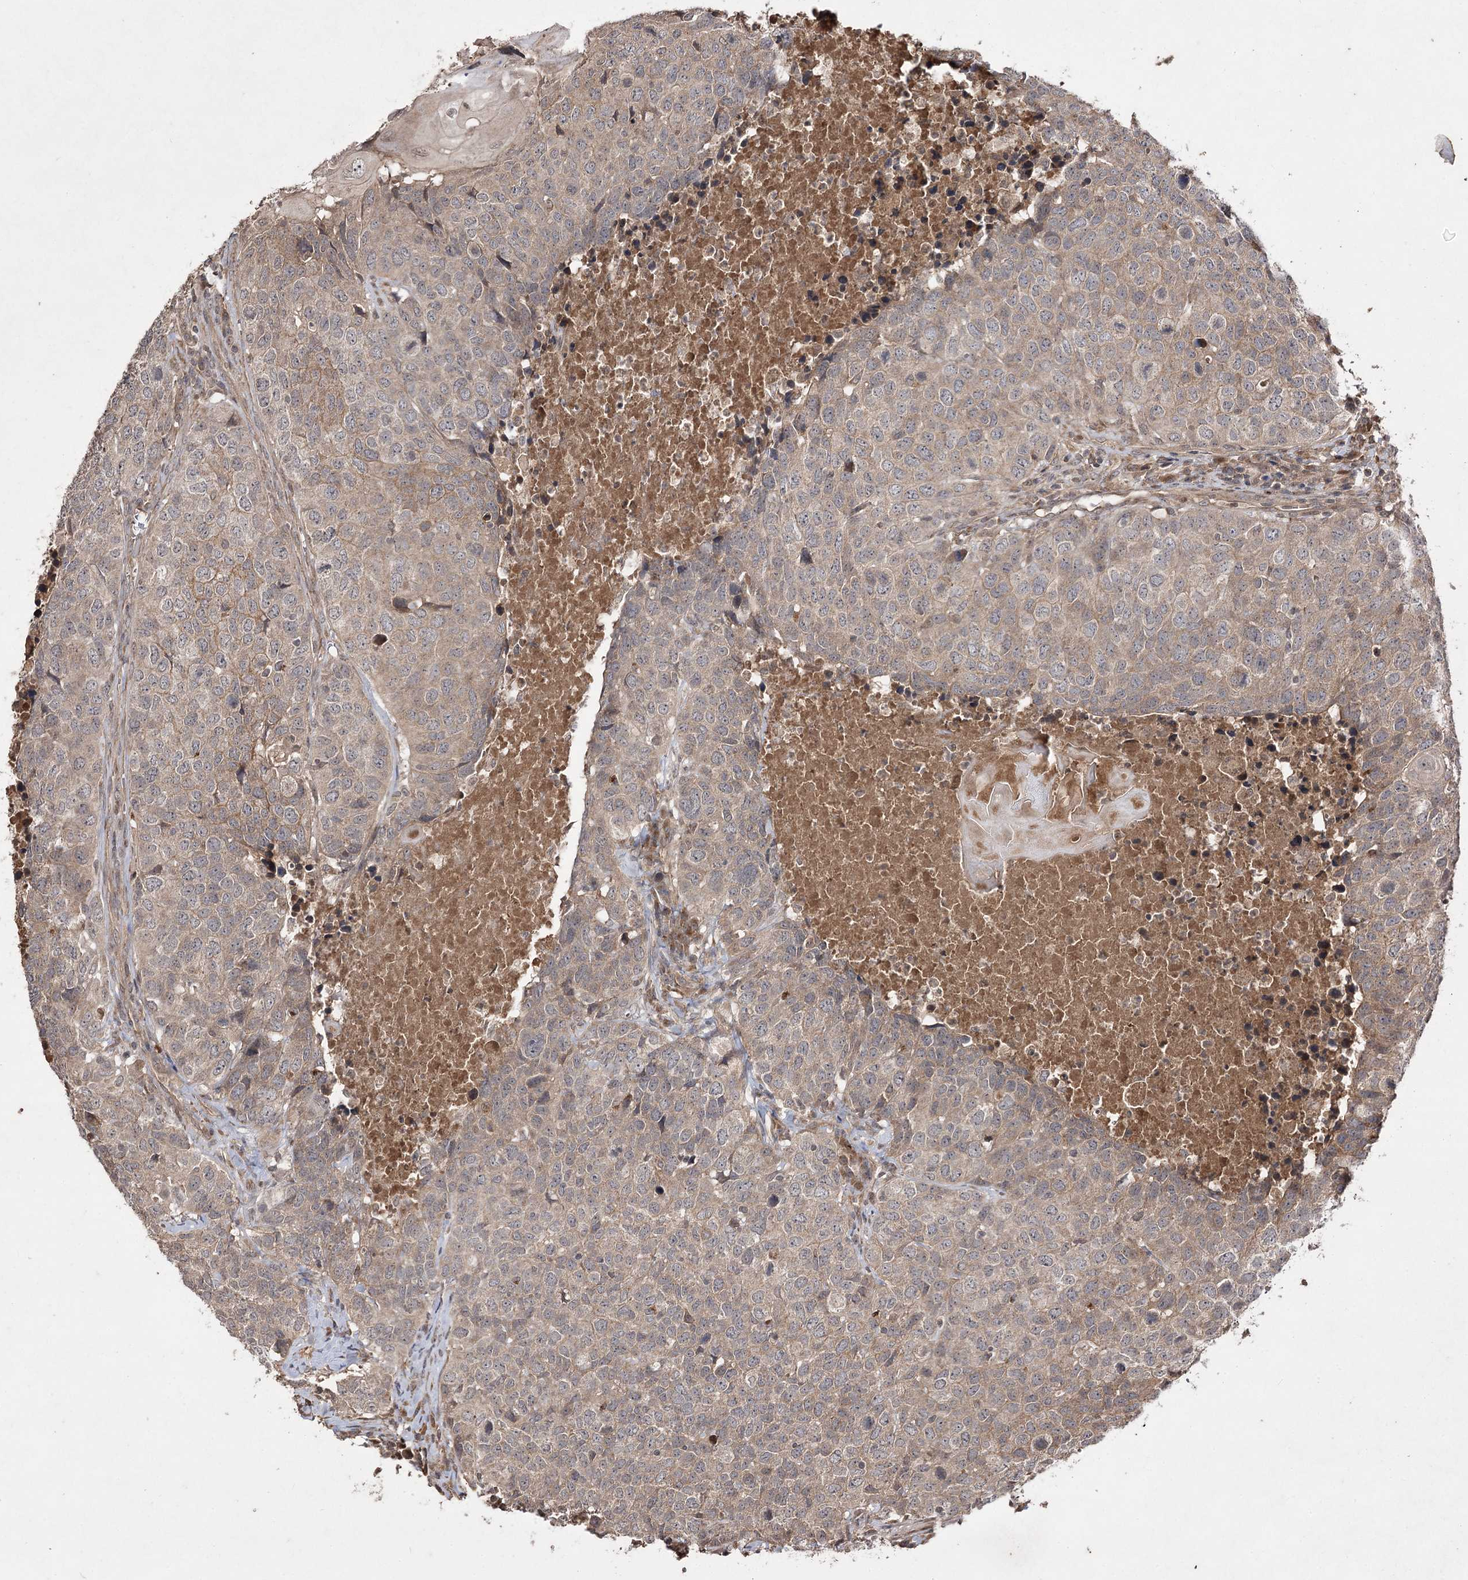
{"staining": {"intensity": "weak", "quantity": "25%-75%", "location": "cytoplasmic/membranous"}, "tissue": "head and neck cancer", "cell_type": "Tumor cells", "image_type": "cancer", "snomed": [{"axis": "morphology", "description": "Squamous cell carcinoma, NOS"}, {"axis": "topography", "description": "Head-Neck"}], "caption": "Head and neck cancer (squamous cell carcinoma) stained with immunohistochemistry displays weak cytoplasmic/membranous positivity in approximately 25%-75% of tumor cells.", "gene": "FANCL", "patient": {"sex": "male", "age": 66}}